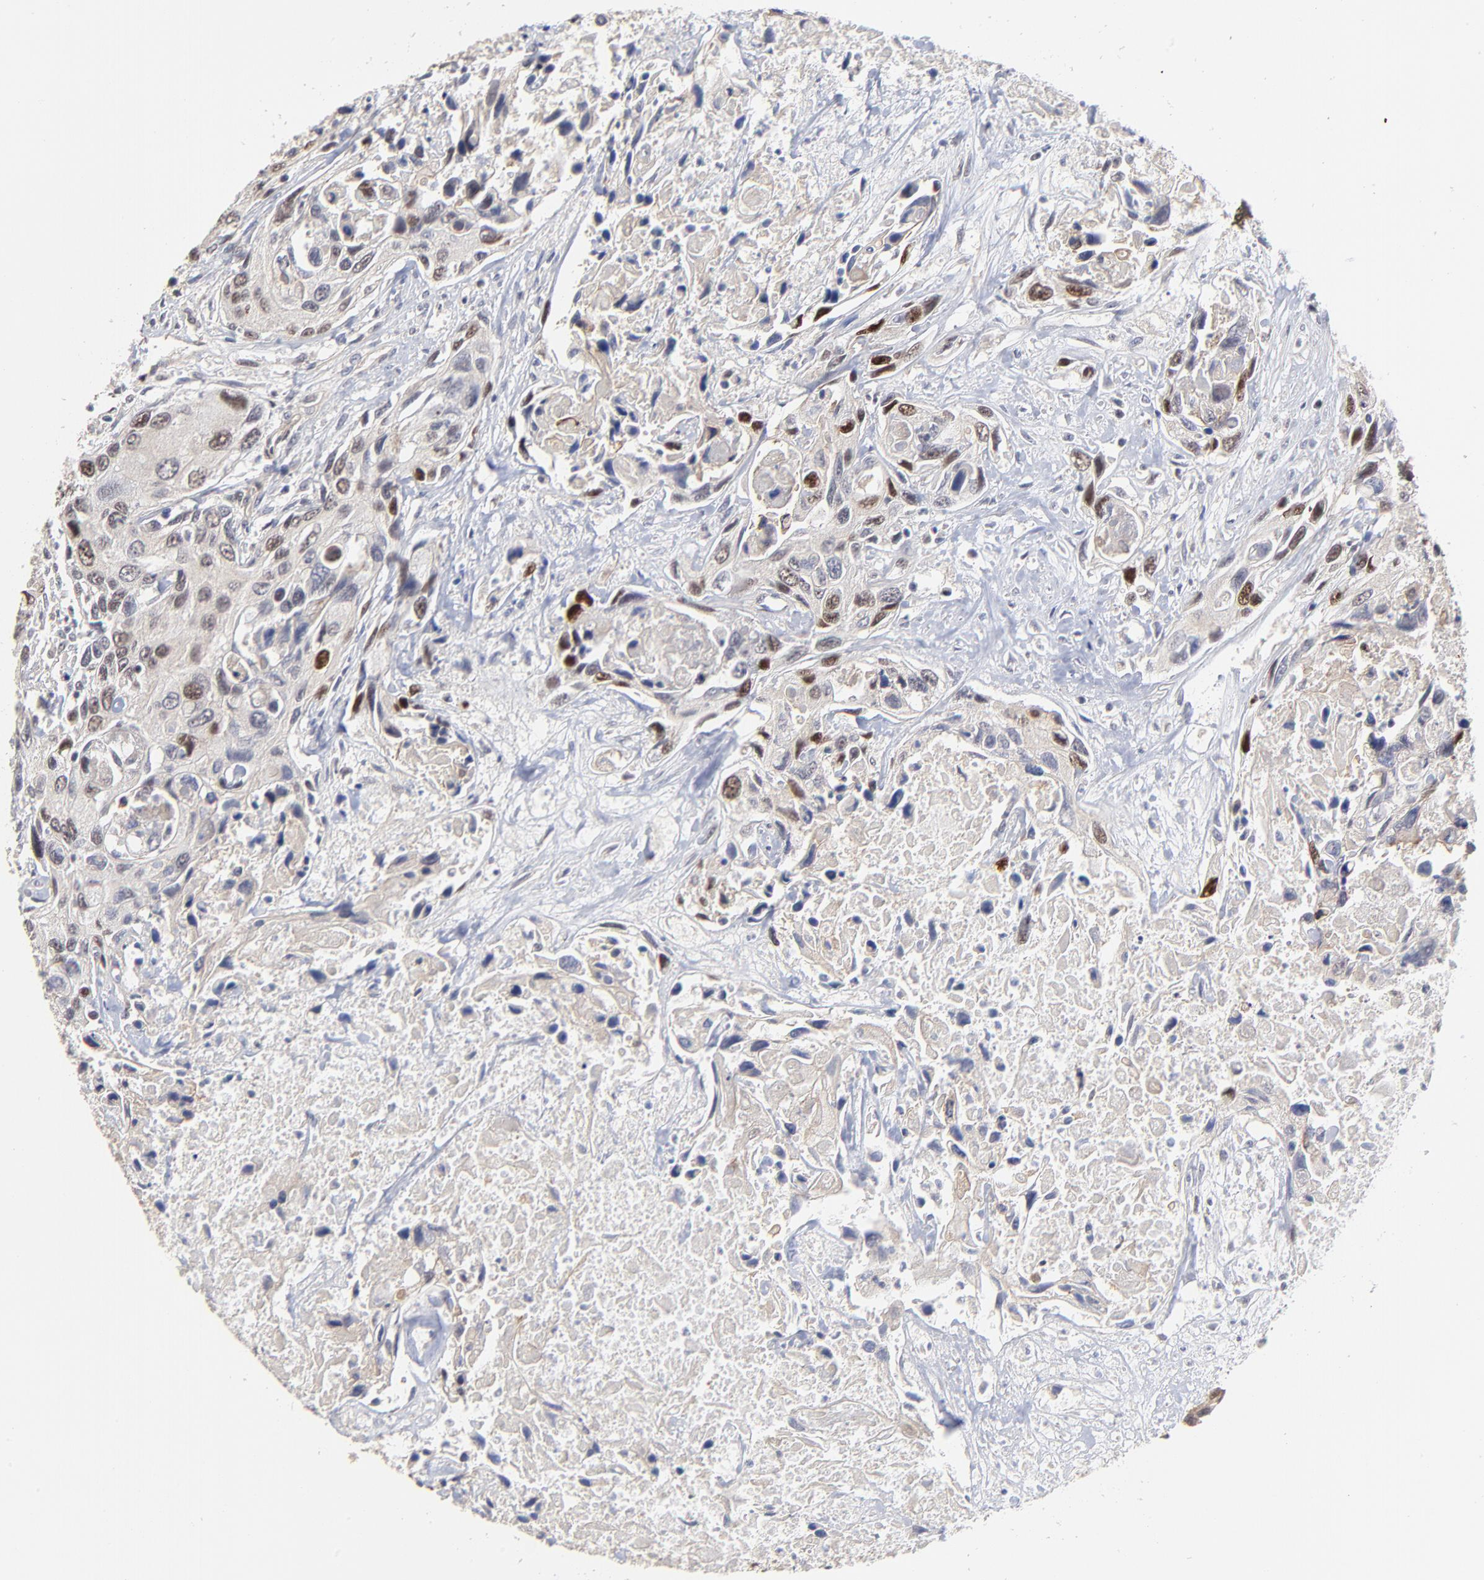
{"staining": {"intensity": "weak", "quantity": ">75%", "location": "cytoplasmic/membranous,nuclear"}, "tissue": "urothelial cancer", "cell_type": "Tumor cells", "image_type": "cancer", "snomed": [{"axis": "morphology", "description": "Urothelial carcinoma, High grade"}, {"axis": "topography", "description": "Urinary bladder"}], "caption": "Protein staining by IHC displays weak cytoplasmic/membranous and nuclear positivity in about >75% of tumor cells in urothelial cancer. The staining is performed using DAB (3,3'-diaminobenzidine) brown chromogen to label protein expression. The nuclei are counter-stained blue using hematoxylin.", "gene": "FRMD8", "patient": {"sex": "male", "age": 71}}